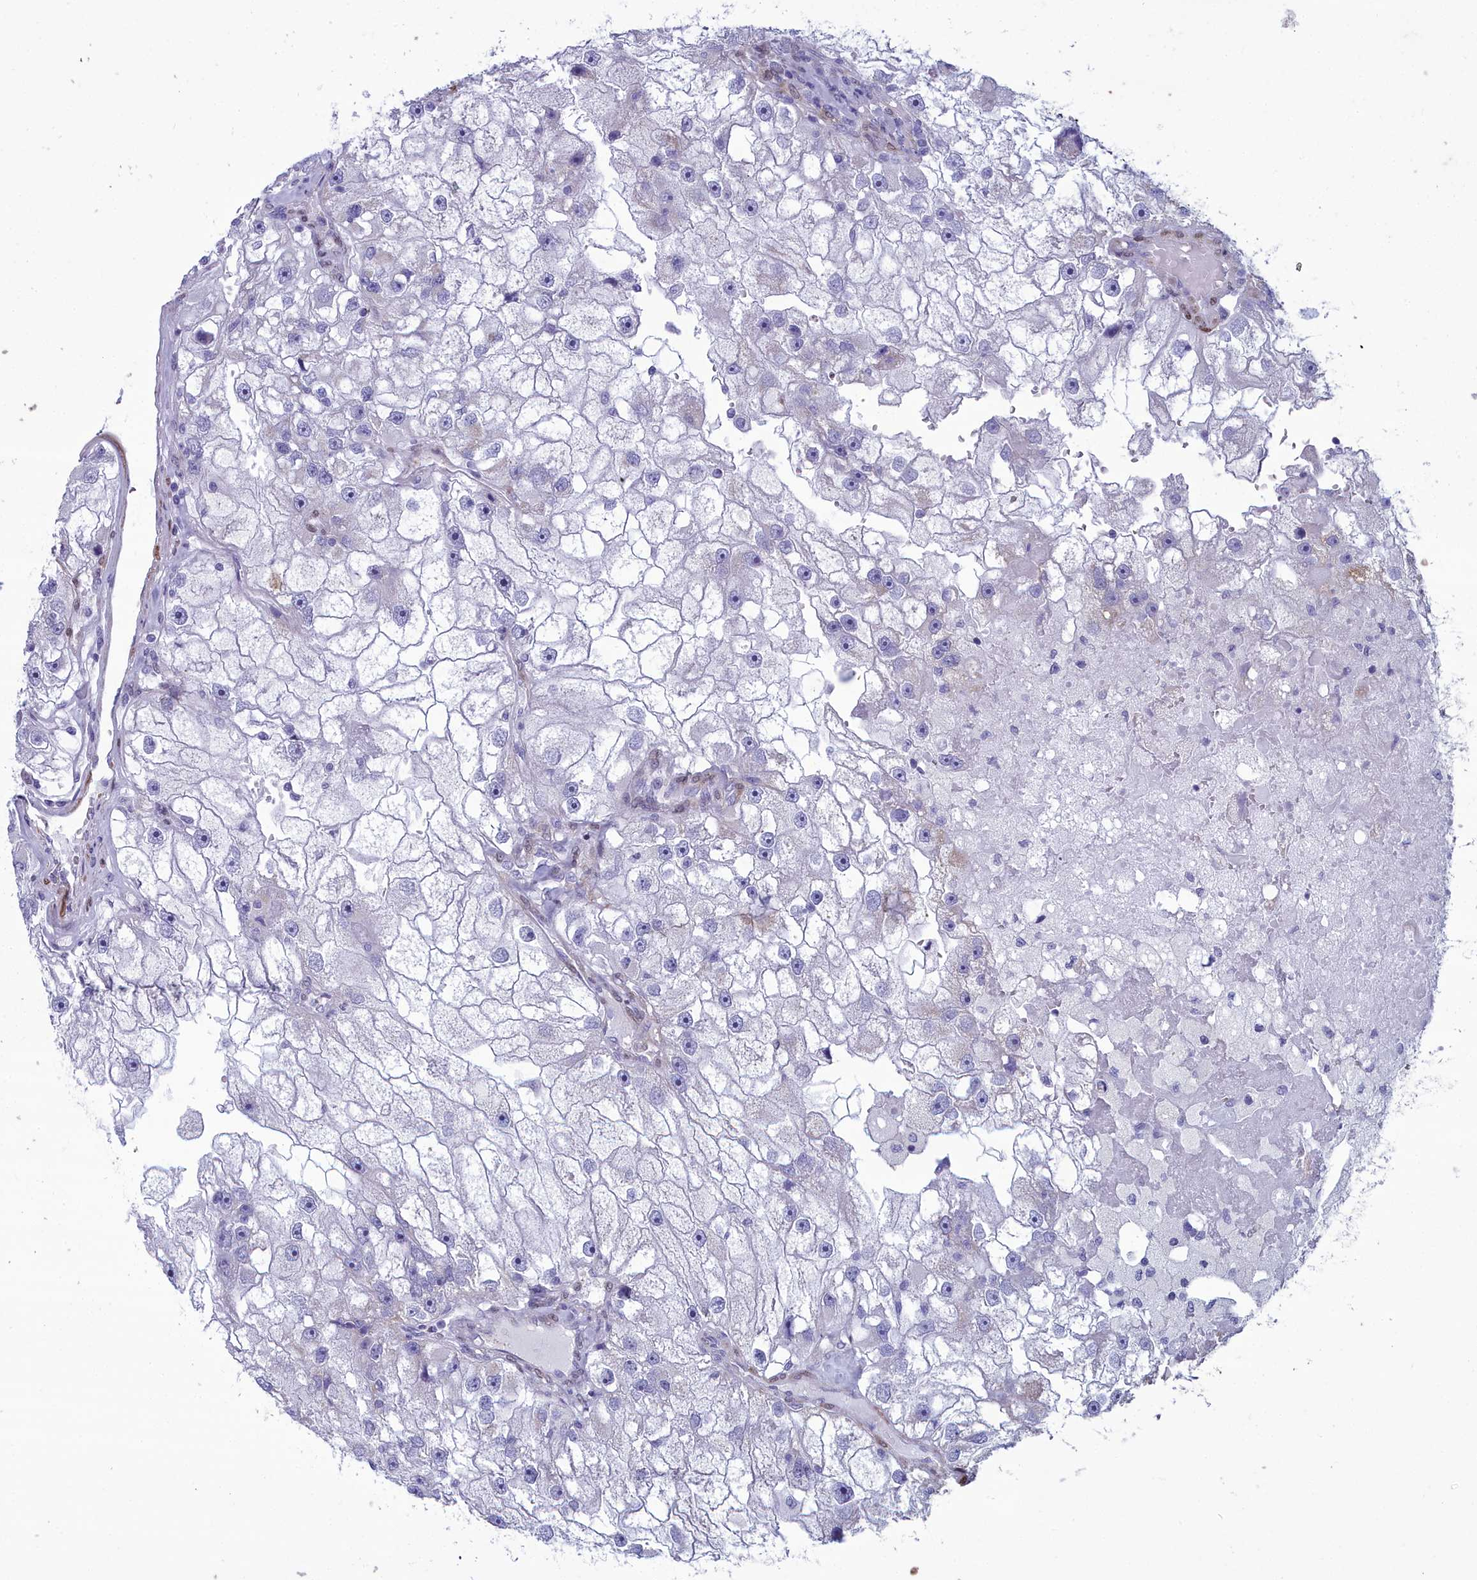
{"staining": {"intensity": "negative", "quantity": "none", "location": "none"}, "tissue": "renal cancer", "cell_type": "Tumor cells", "image_type": "cancer", "snomed": [{"axis": "morphology", "description": "Adenocarcinoma, NOS"}, {"axis": "topography", "description": "Kidney"}], "caption": "An immunohistochemistry histopathology image of renal cancer (adenocarcinoma) is shown. There is no staining in tumor cells of renal cancer (adenocarcinoma).", "gene": "PPP1R14A", "patient": {"sex": "male", "age": 63}}